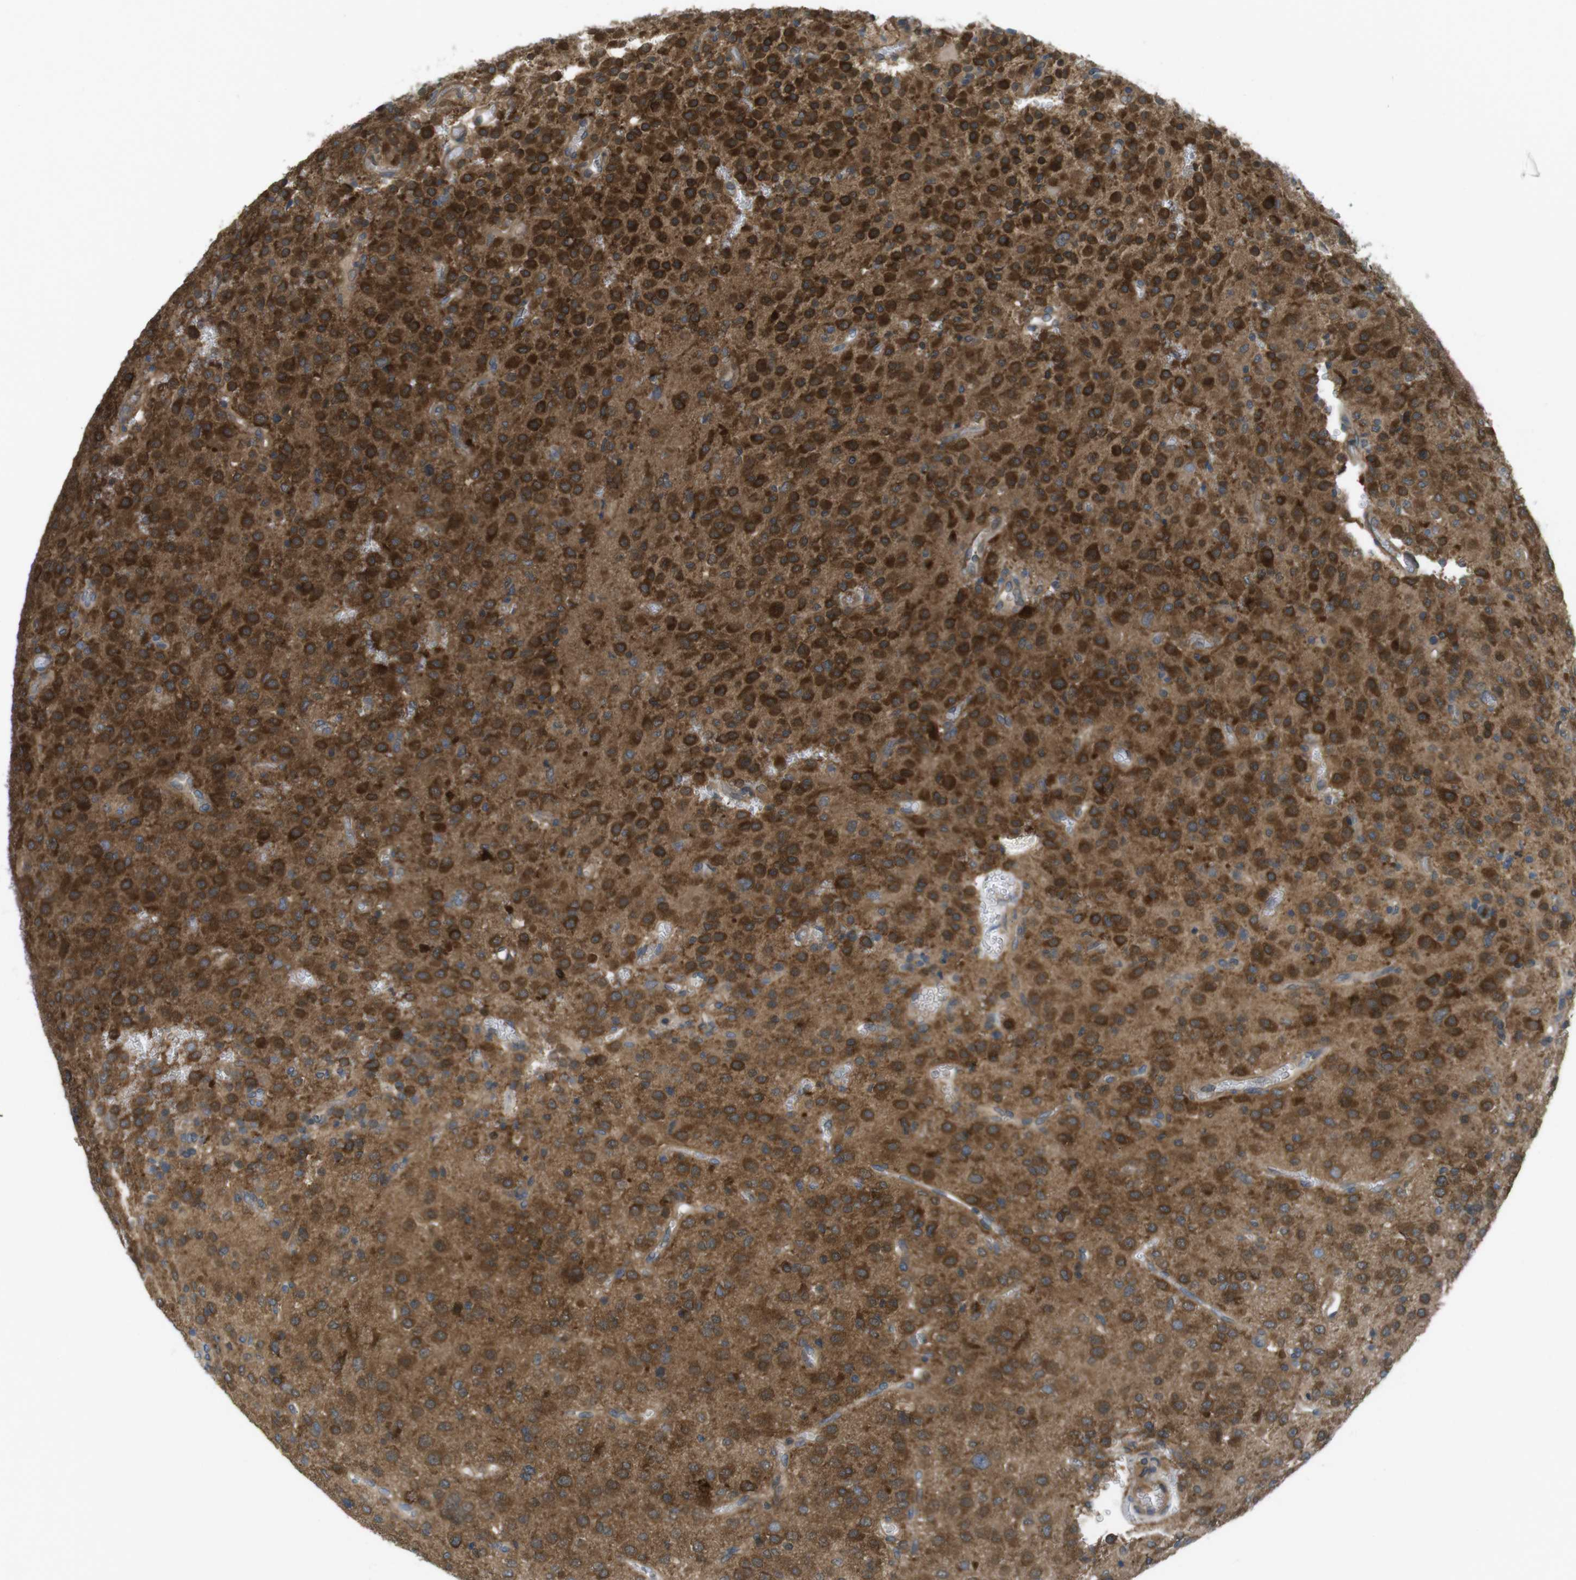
{"staining": {"intensity": "strong", "quantity": ">75%", "location": "cytoplasmic/membranous"}, "tissue": "glioma", "cell_type": "Tumor cells", "image_type": "cancer", "snomed": [{"axis": "morphology", "description": "Glioma, malignant, Low grade"}, {"axis": "topography", "description": "Brain"}], "caption": "Glioma stained with DAB (3,3'-diaminobenzidine) immunohistochemistry exhibits high levels of strong cytoplasmic/membranous positivity in about >75% of tumor cells. (DAB = brown stain, brightfield microscopy at high magnification).", "gene": "MTHFD1", "patient": {"sex": "male", "age": 38}}